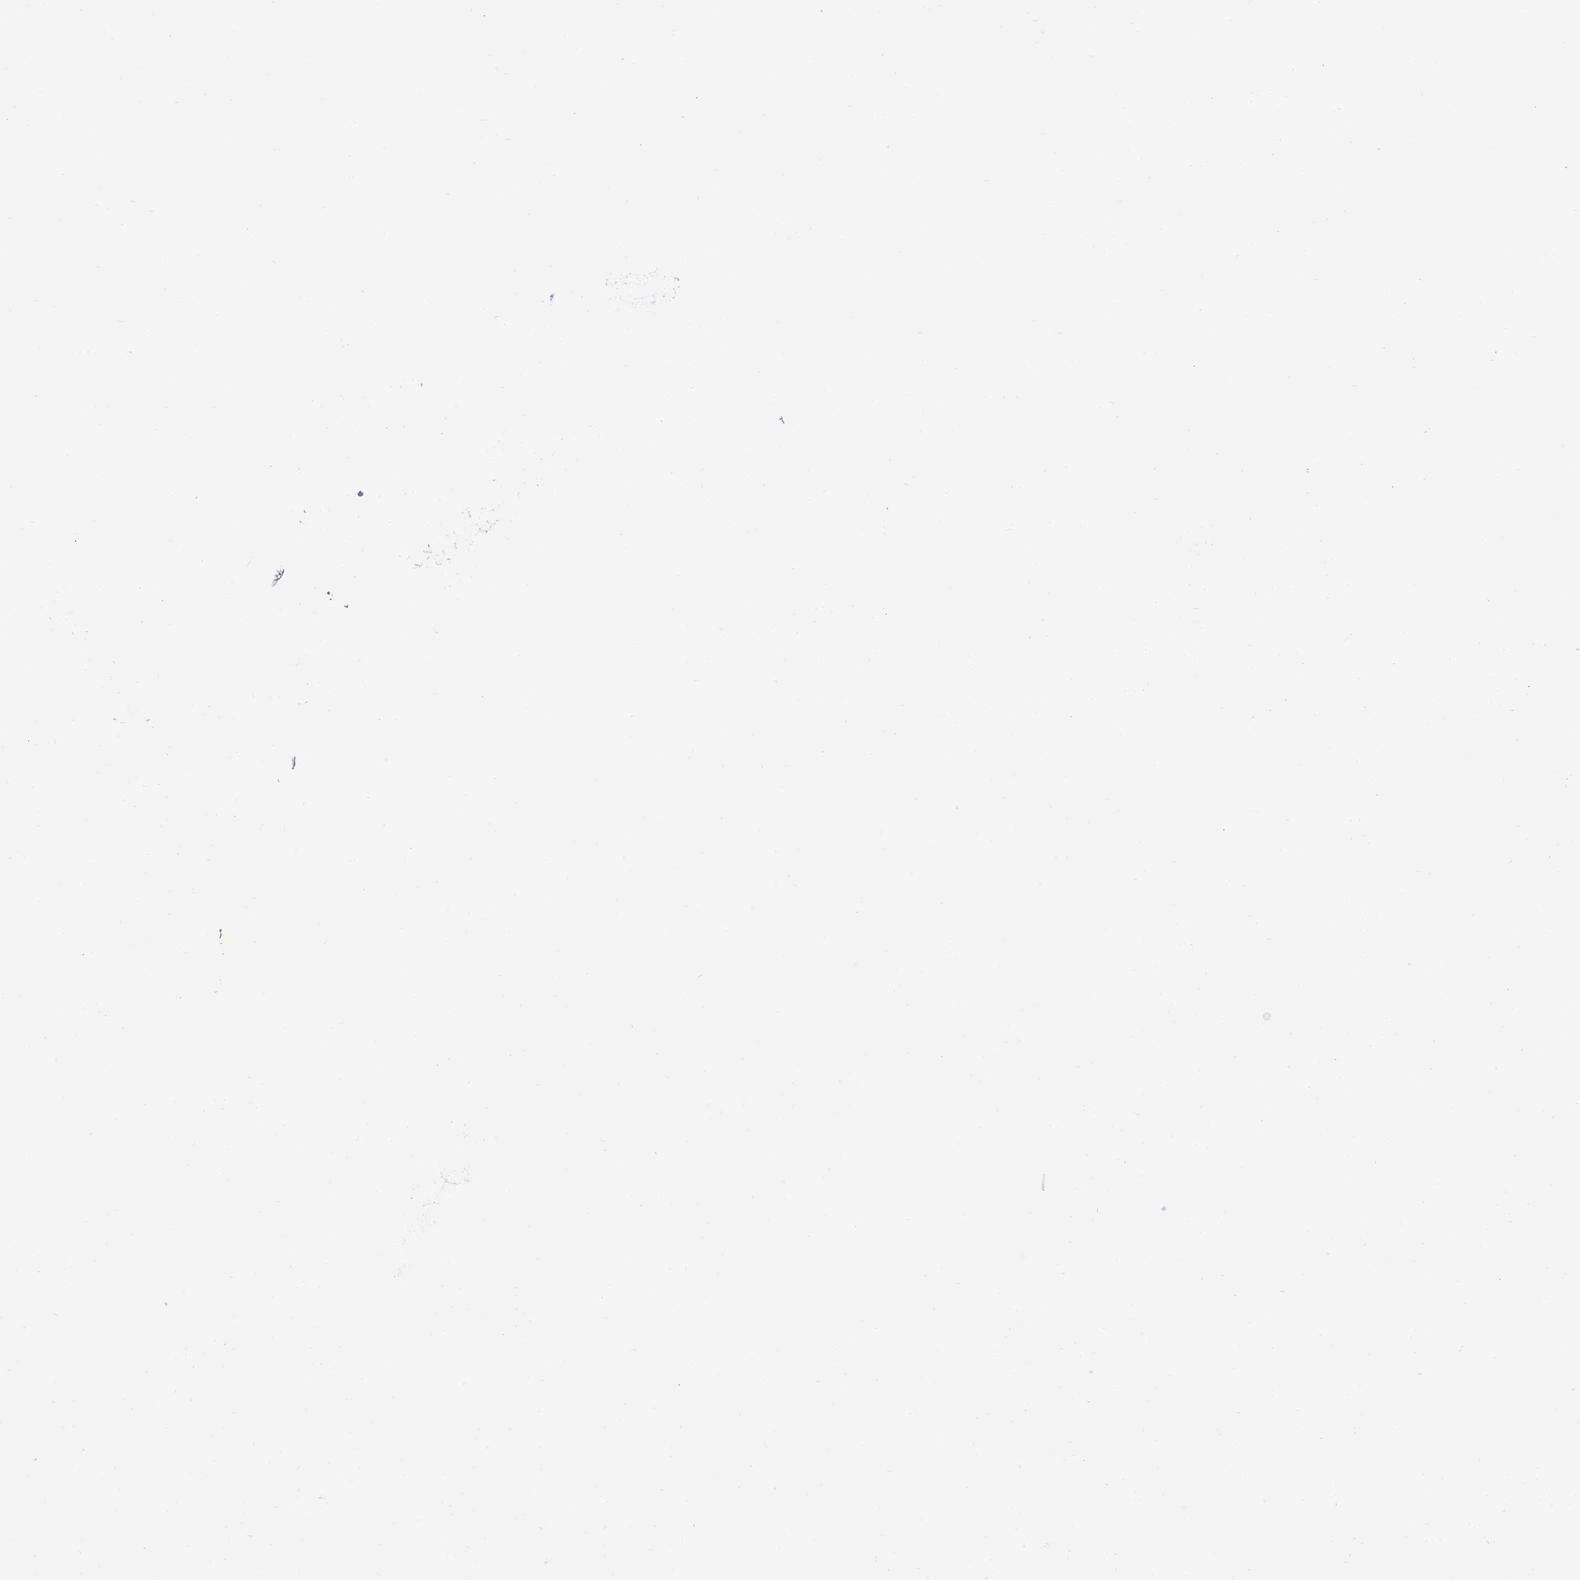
{"staining": {"intensity": "weak", "quantity": "25%-75%", "location": "cytoplasmic/membranous"}, "tissue": "thyroid gland", "cell_type": "Glandular cells", "image_type": "normal", "snomed": [{"axis": "morphology", "description": "Normal tissue, NOS"}, {"axis": "topography", "description": "Thyroid gland"}], "caption": "This image displays IHC staining of unremarkable thyroid gland, with low weak cytoplasmic/membranous staining in approximately 25%-75% of glandular cells.", "gene": "DET1", "patient": {"sex": "male", "age": 56}}